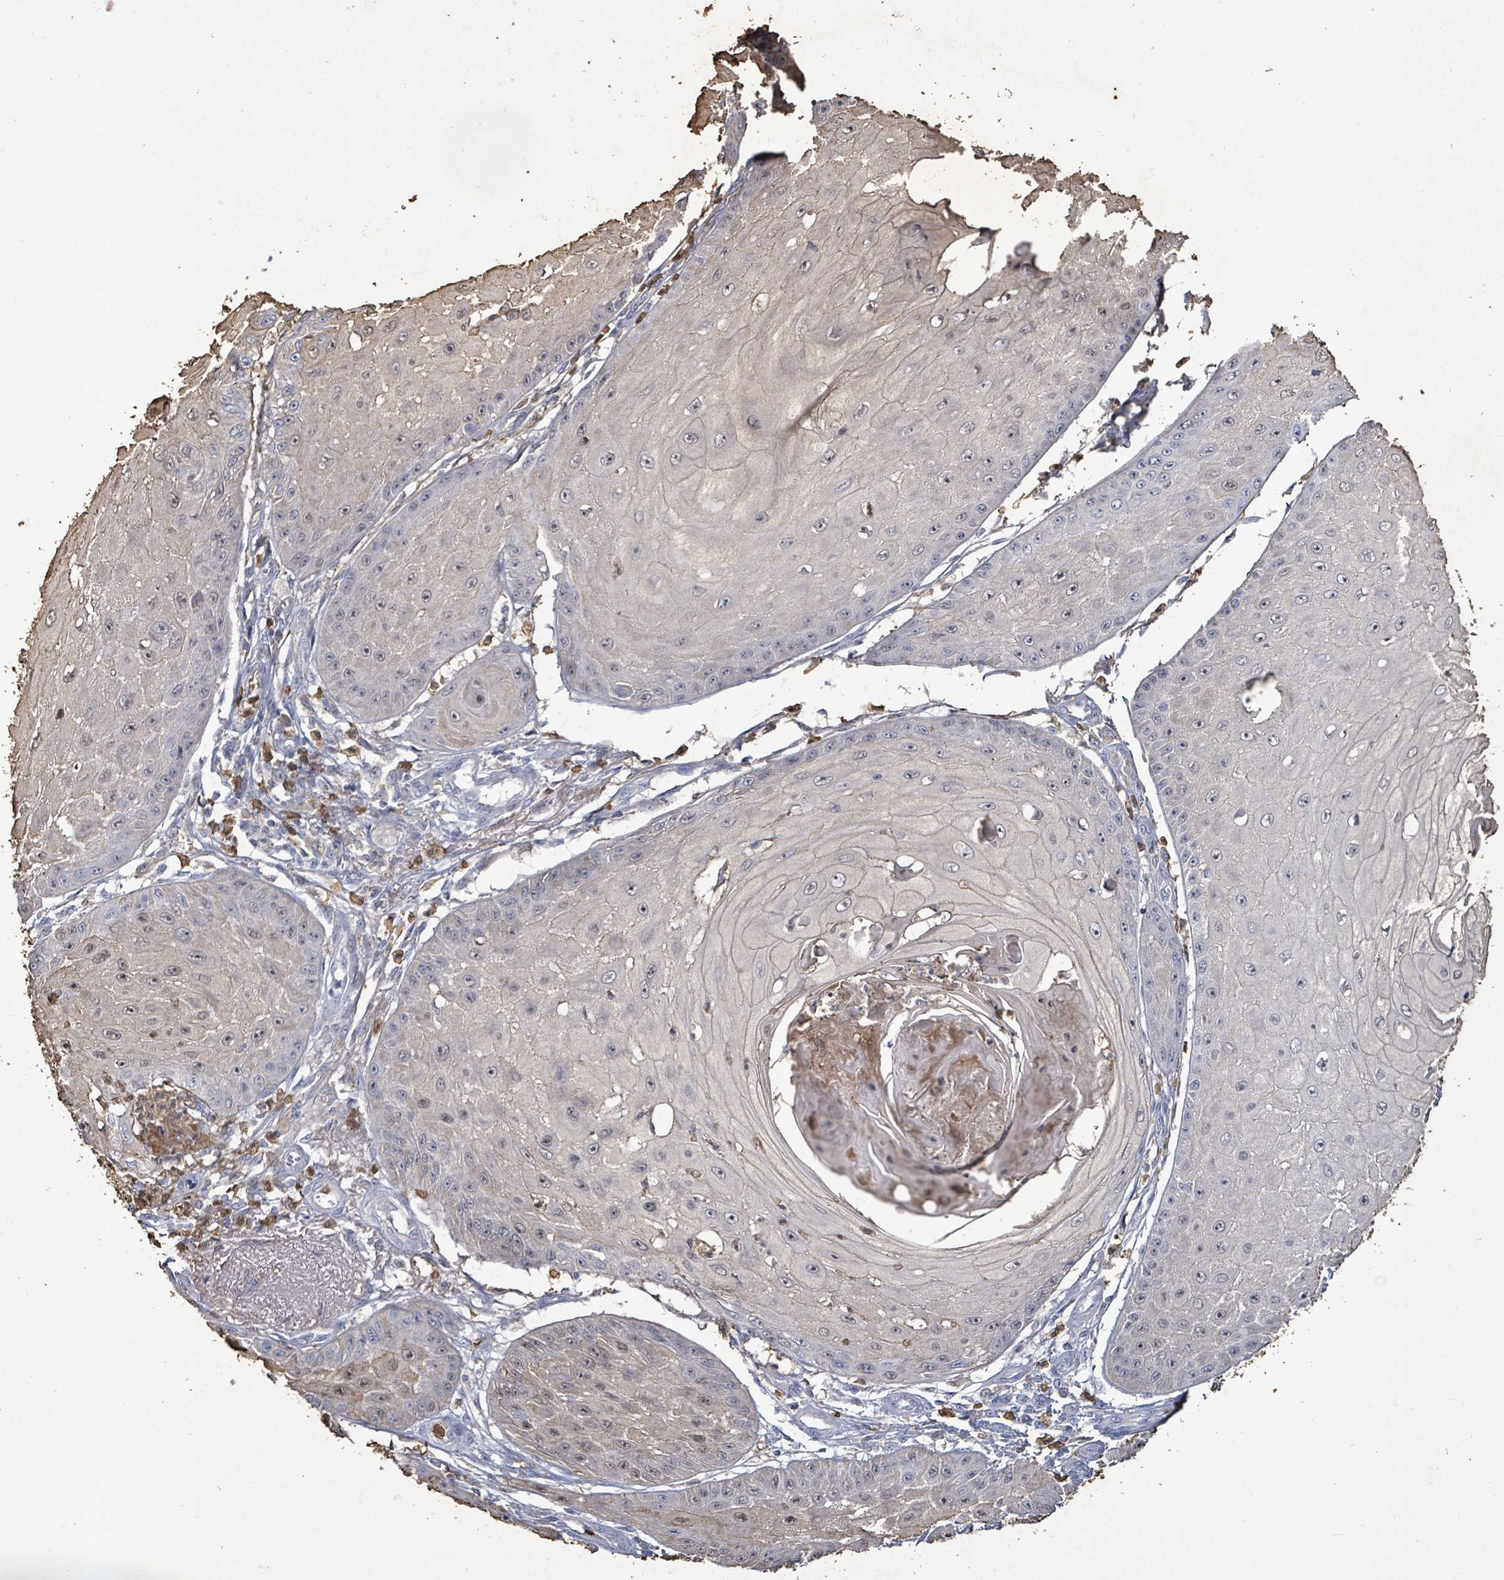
{"staining": {"intensity": "weak", "quantity": "<25%", "location": "cytoplasmic/membranous,nuclear"}, "tissue": "skin cancer", "cell_type": "Tumor cells", "image_type": "cancer", "snomed": [{"axis": "morphology", "description": "Squamous cell carcinoma, NOS"}, {"axis": "topography", "description": "Skin"}], "caption": "This is an immunohistochemistry histopathology image of skin cancer. There is no staining in tumor cells.", "gene": "FAM210A", "patient": {"sex": "male", "age": 70}}